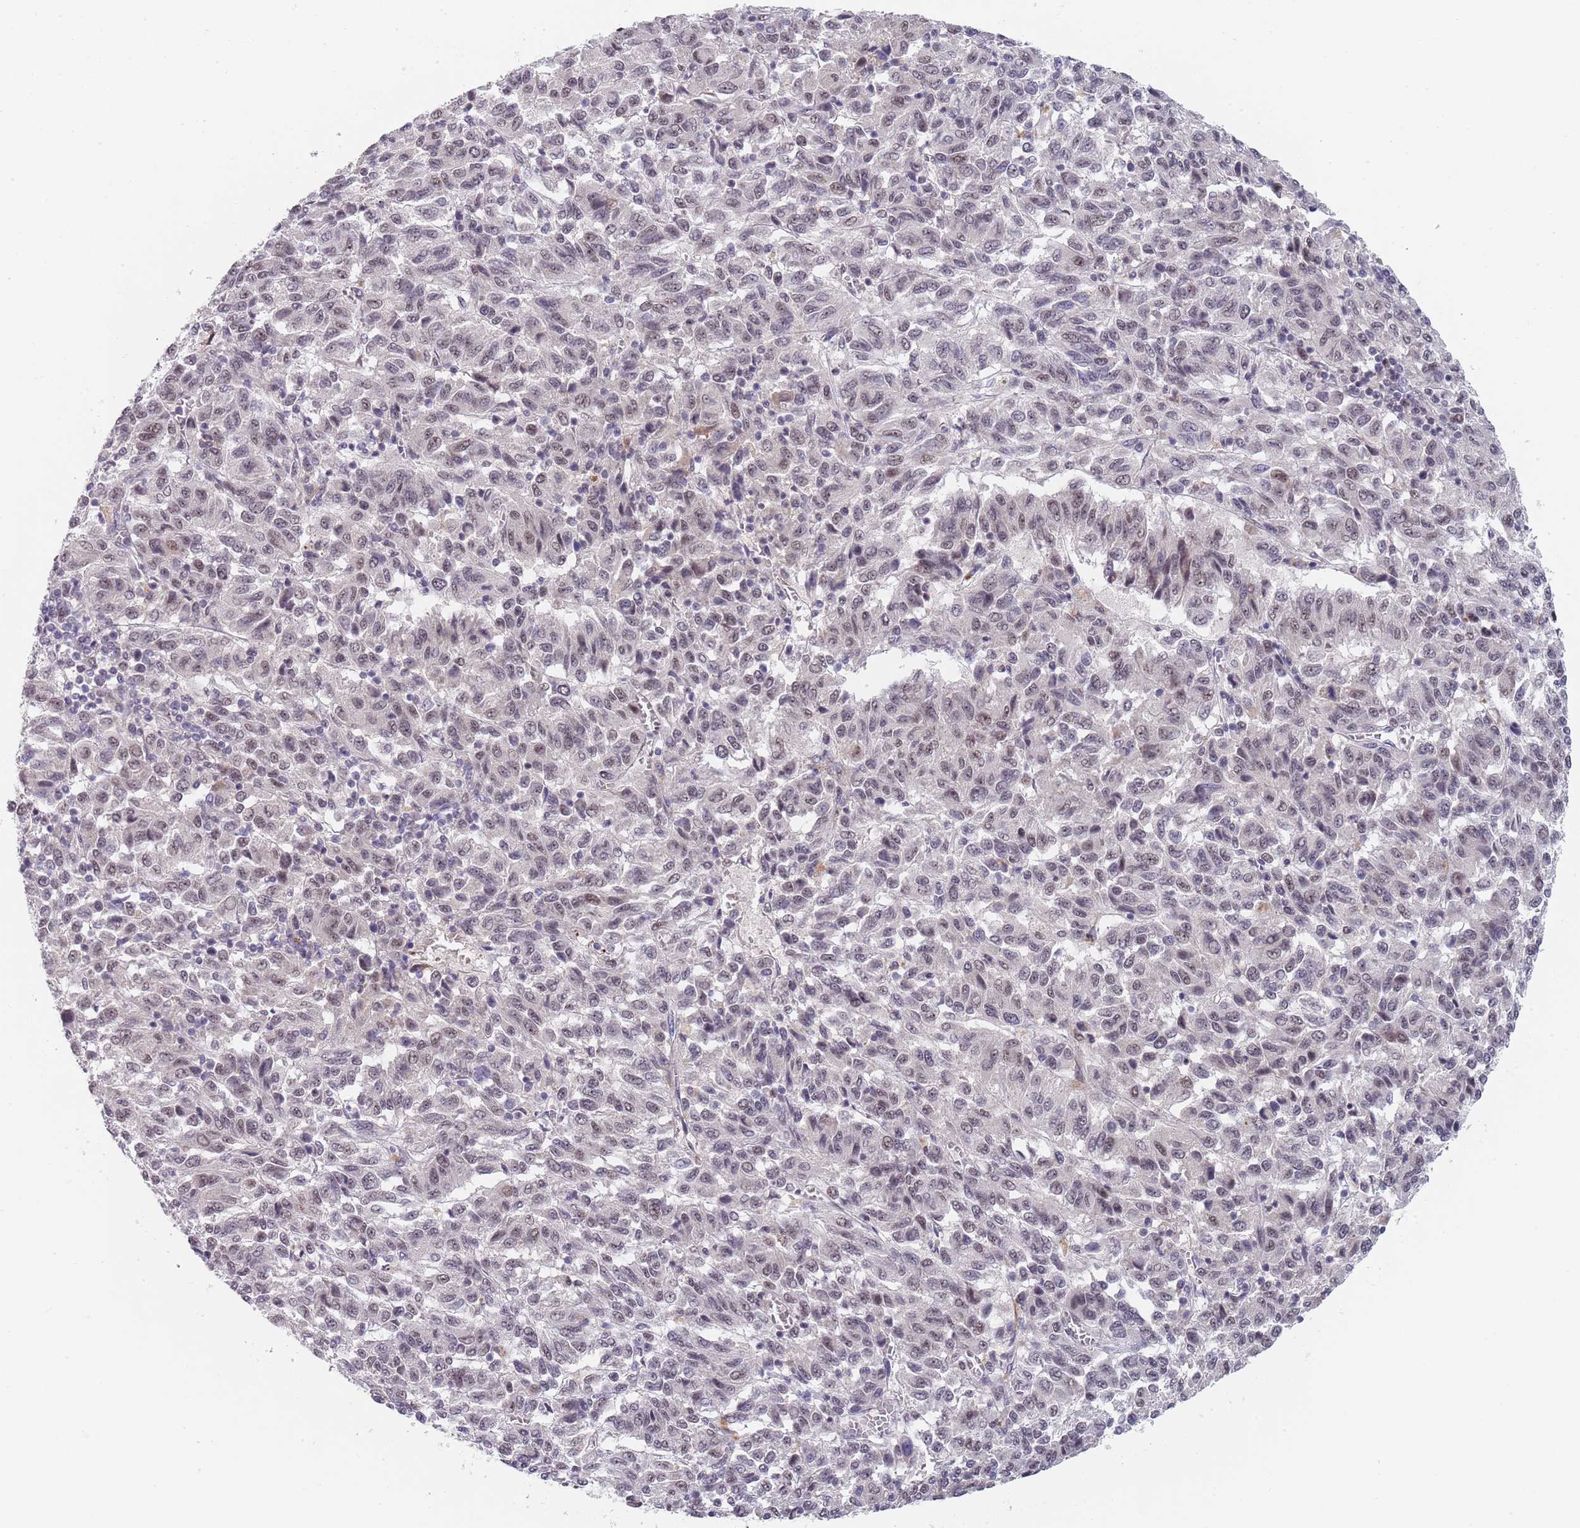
{"staining": {"intensity": "weak", "quantity": "<25%", "location": "nuclear"}, "tissue": "melanoma", "cell_type": "Tumor cells", "image_type": "cancer", "snomed": [{"axis": "morphology", "description": "Malignant melanoma, Metastatic site"}, {"axis": "topography", "description": "Lung"}], "caption": "DAB immunohistochemical staining of human melanoma demonstrates no significant positivity in tumor cells.", "gene": "PLCL2", "patient": {"sex": "male", "age": 64}}